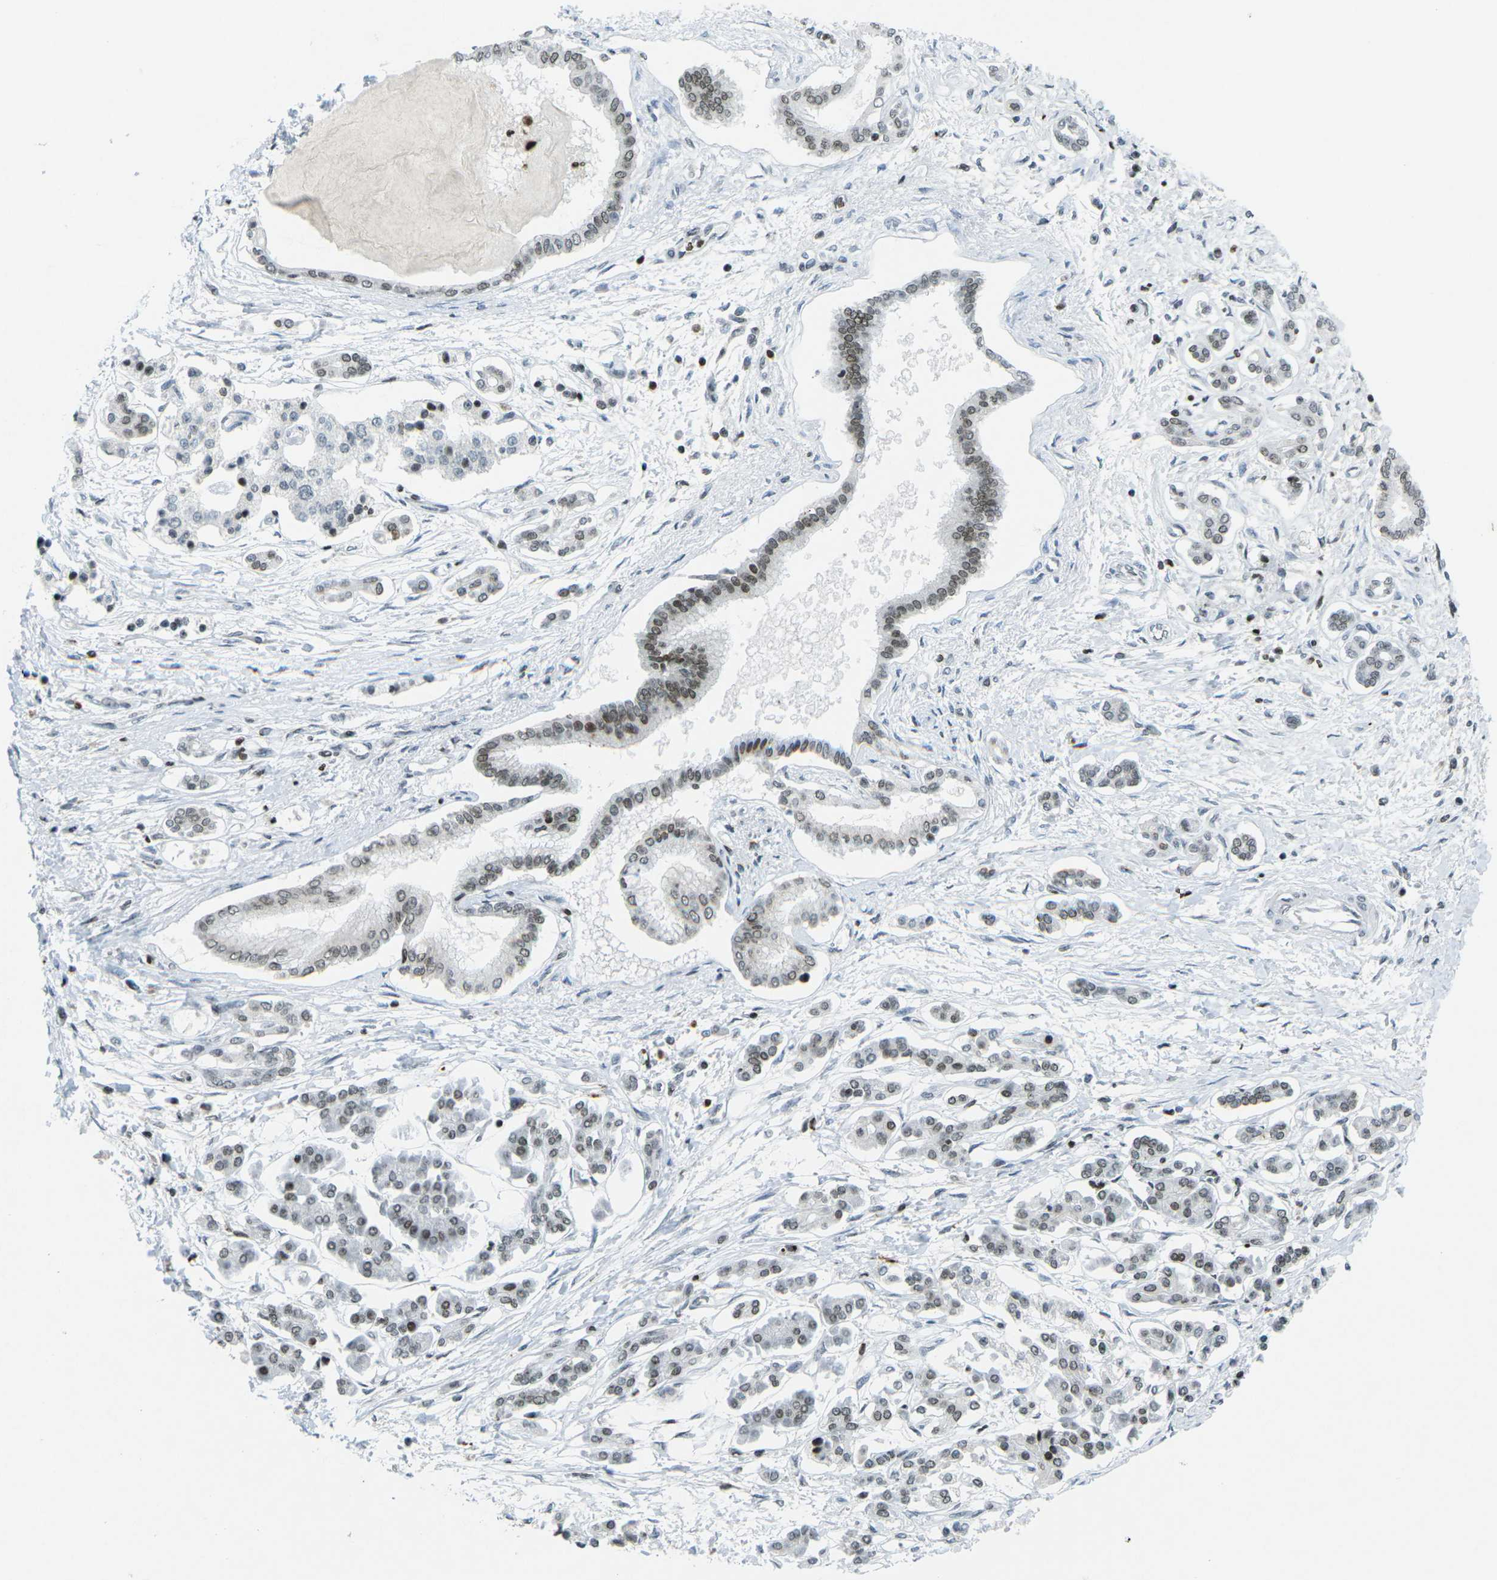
{"staining": {"intensity": "moderate", "quantity": "<25%", "location": "nuclear"}, "tissue": "pancreatic cancer", "cell_type": "Tumor cells", "image_type": "cancer", "snomed": [{"axis": "morphology", "description": "Adenocarcinoma, NOS"}, {"axis": "topography", "description": "Pancreas"}], "caption": "Pancreatic adenocarcinoma stained with DAB immunohistochemistry (IHC) demonstrates low levels of moderate nuclear staining in about <25% of tumor cells. (DAB (3,3'-diaminobenzidine) IHC with brightfield microscopy, high magnification).", "gene": "EME1", "patient": {"sex": "male", "age": 56}}